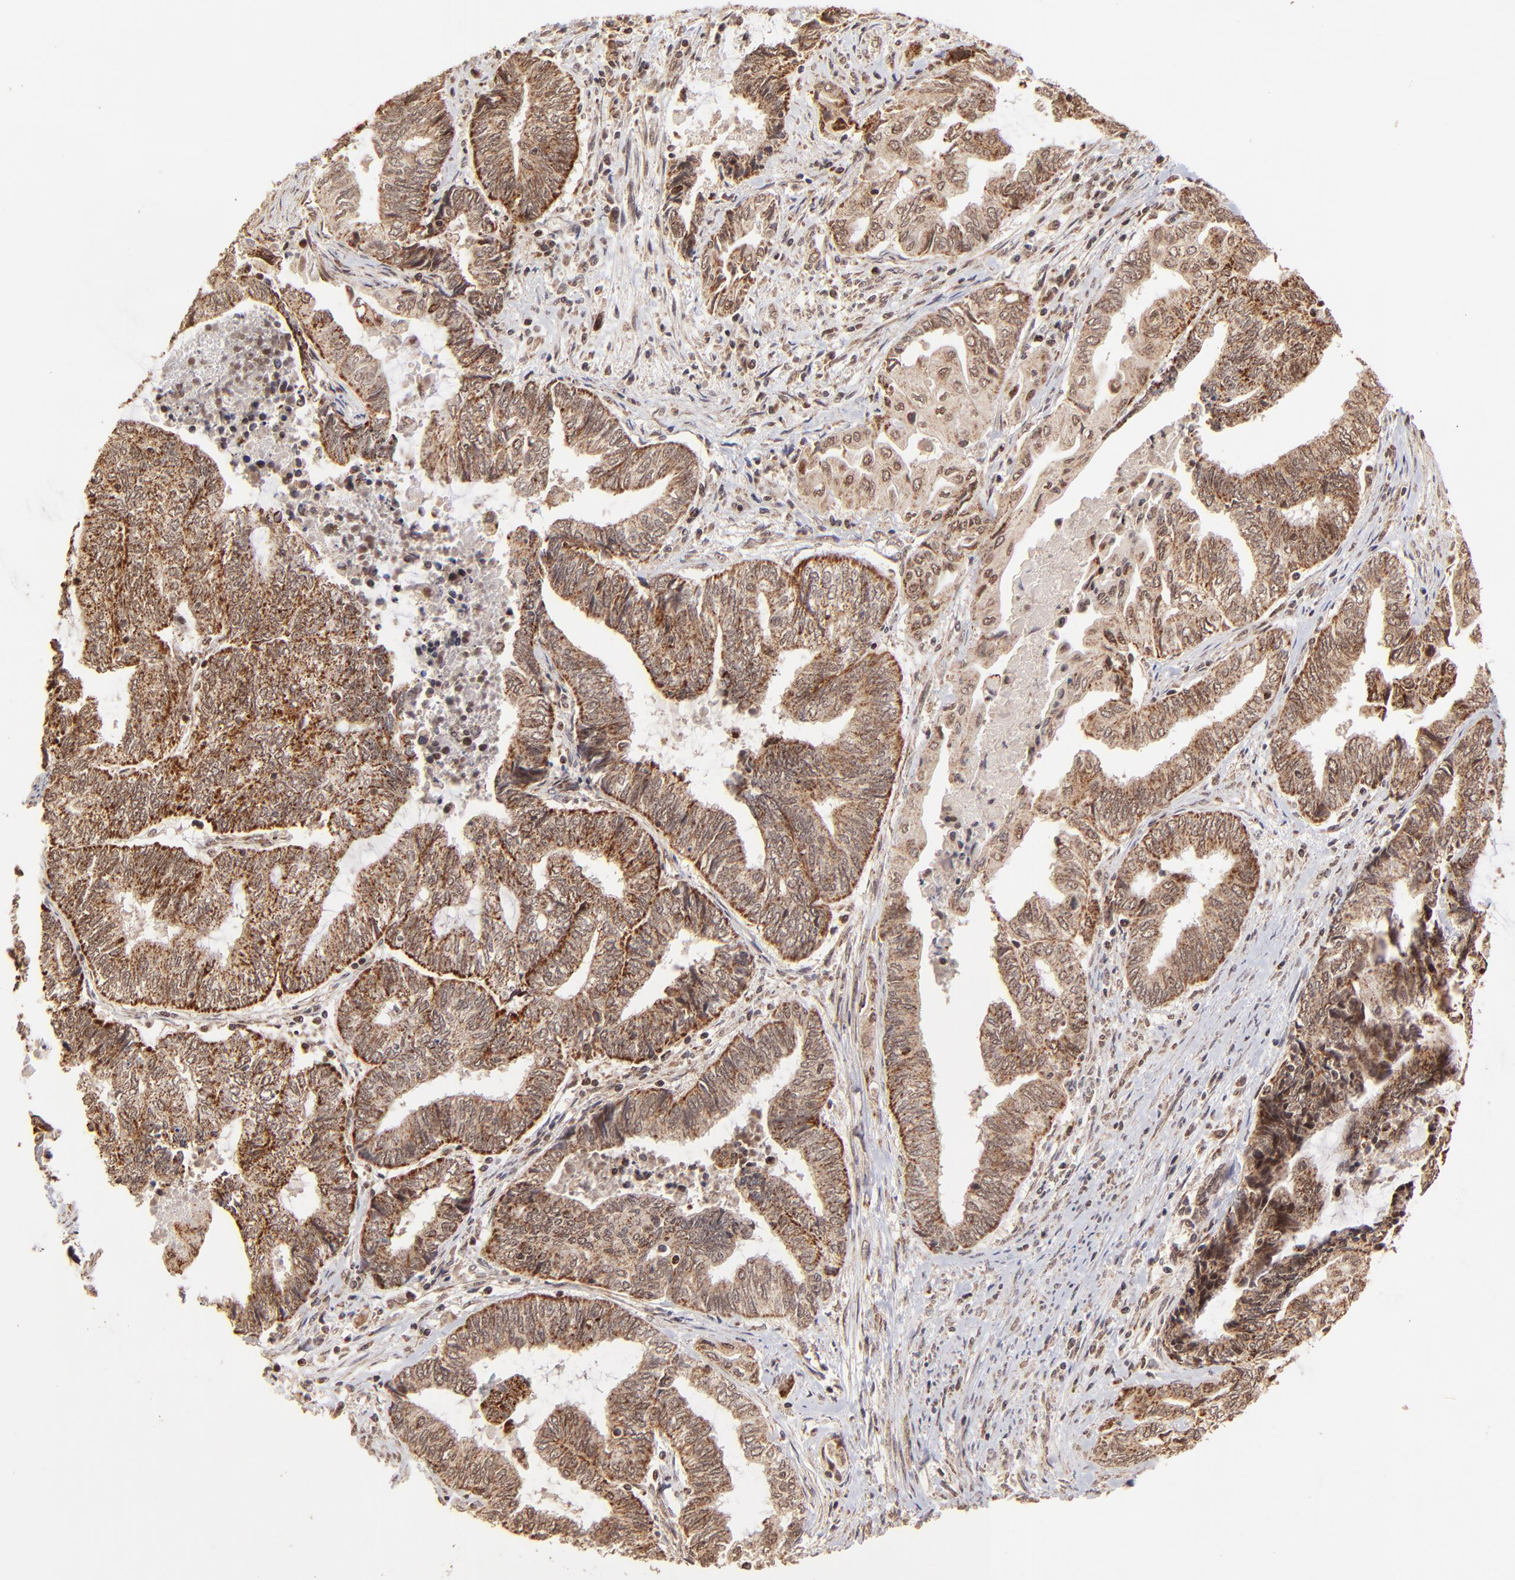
{"staining": {"intensity": "strong", "quantity": ">75%", "location": "cytoplasmic/membranous"}, "tissue": "endometrial cancer", "cell_type": "Tumor cells", "image_type": "cancer", "snomed": [{"axis": "morphology", "description": "Adenocarcinoma, NOS"}, {"axis": "topography", "description": "Uterus"}, {"axis": "topography", "description": "Endometrium"}], "caption": "DAB (3,3'-diaminobenzidine) immunohistochemical staining of adenocarcinoma (endometrial) displays strong cytoplasmic/membranous protein staining in about >75% of tumor cells.", "gene": "MED15", "patient": {"sex": "female", "age": 70}}